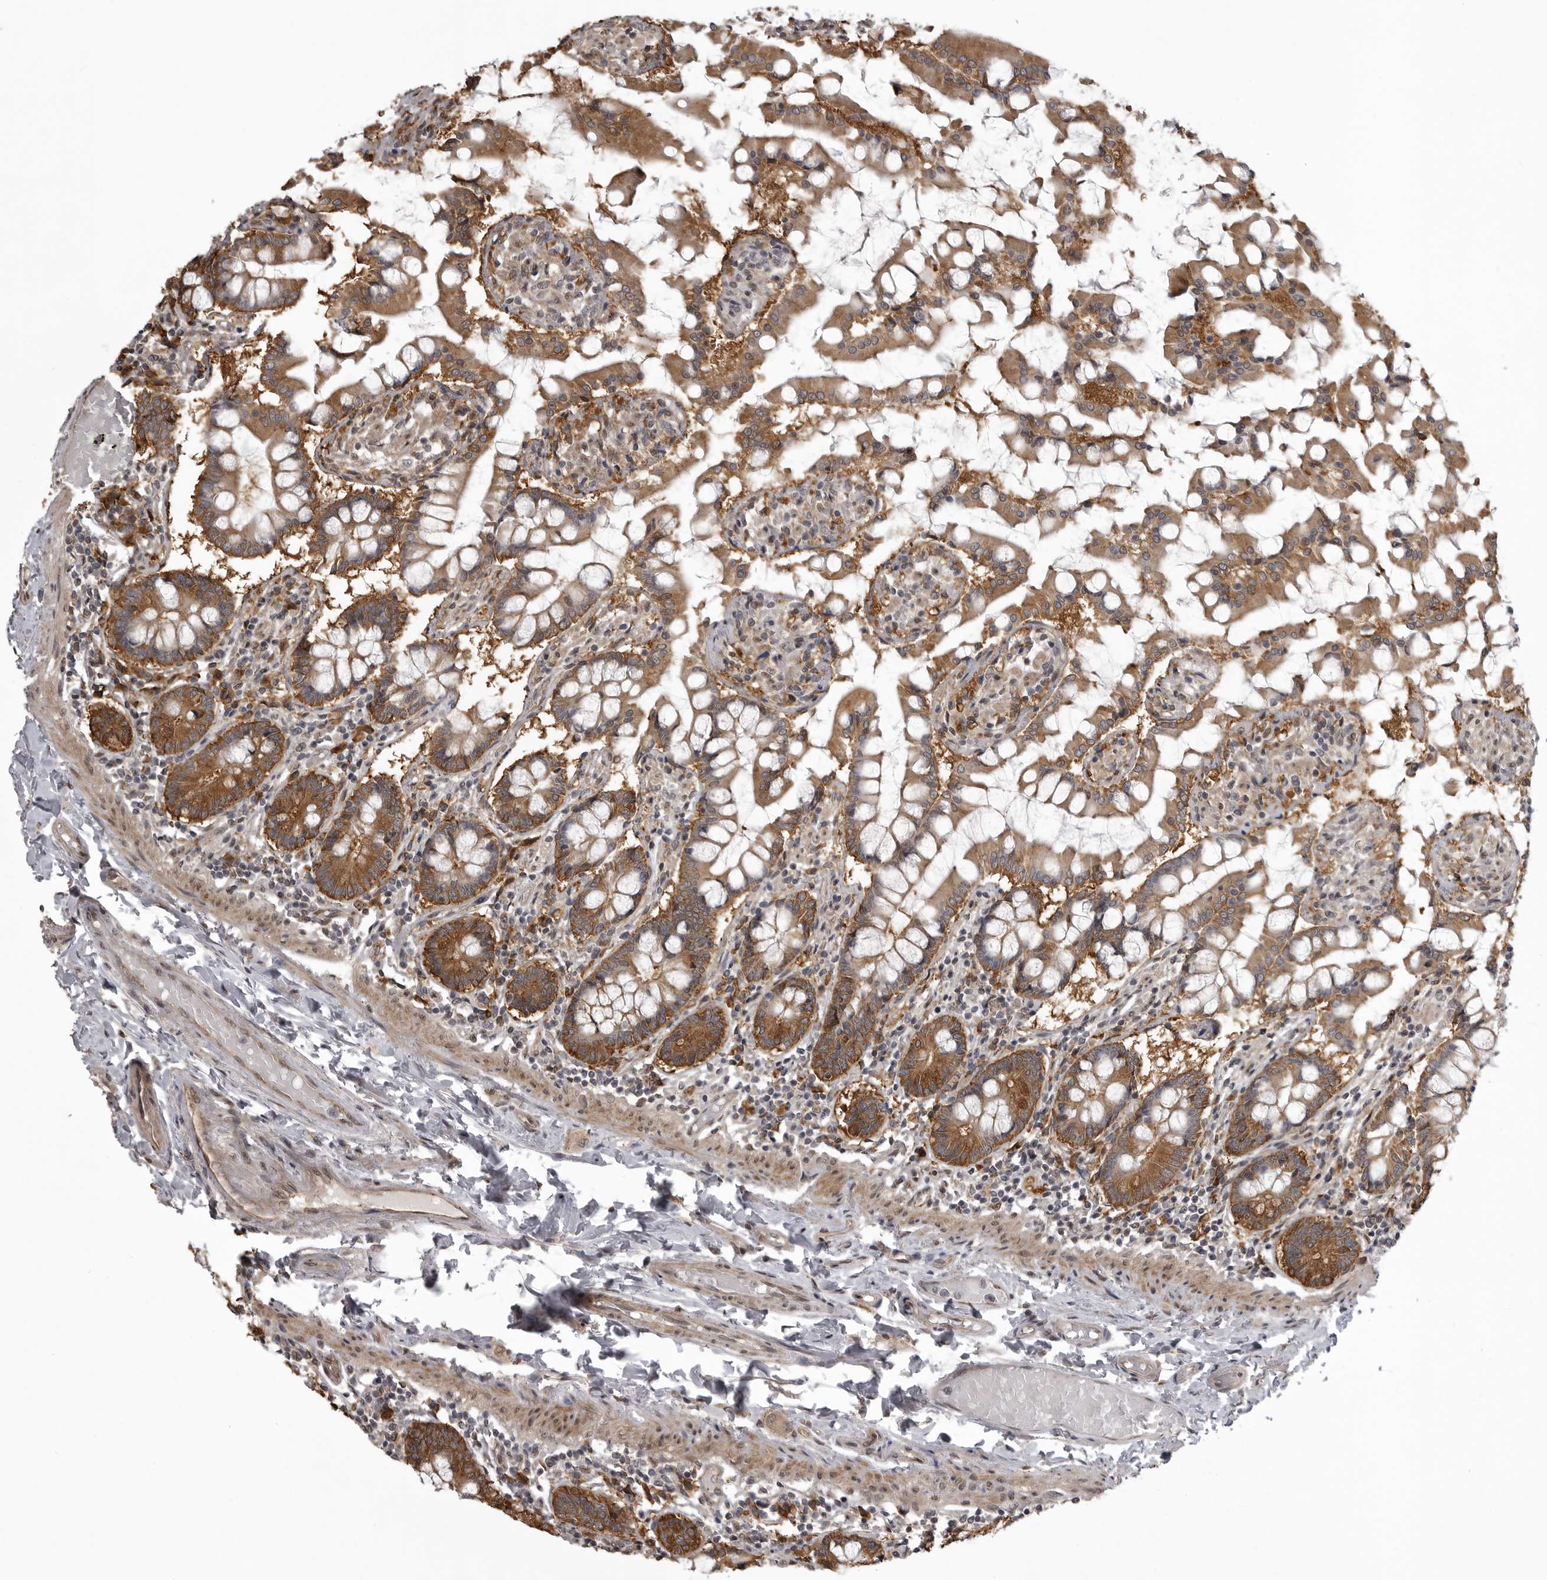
{"staining": {"intensity": "strong", "quantity": "25%-75%", "location": "cytoplasmic/membranous,nuclear"}, "tissue": "small intestine", "cell_type": "Glandular cells", "image_type": "normal", "snomed": [{"axis": "morphology", "description": "Normal tissue, NOS"}, {"axis": "topography", "description": "Small intestine"}], "caption": "Strong cytoplasmic/membranous,nuclear protein staining is seen in approximately 25%-75% of glandular cells in small intestine. Using DAB (brown) and hematoxylin (blue) stains, captured at high magnification using brightfield microscopy.", "gene": "SNX16", "patient": {"sex": "male", "age": 41}}